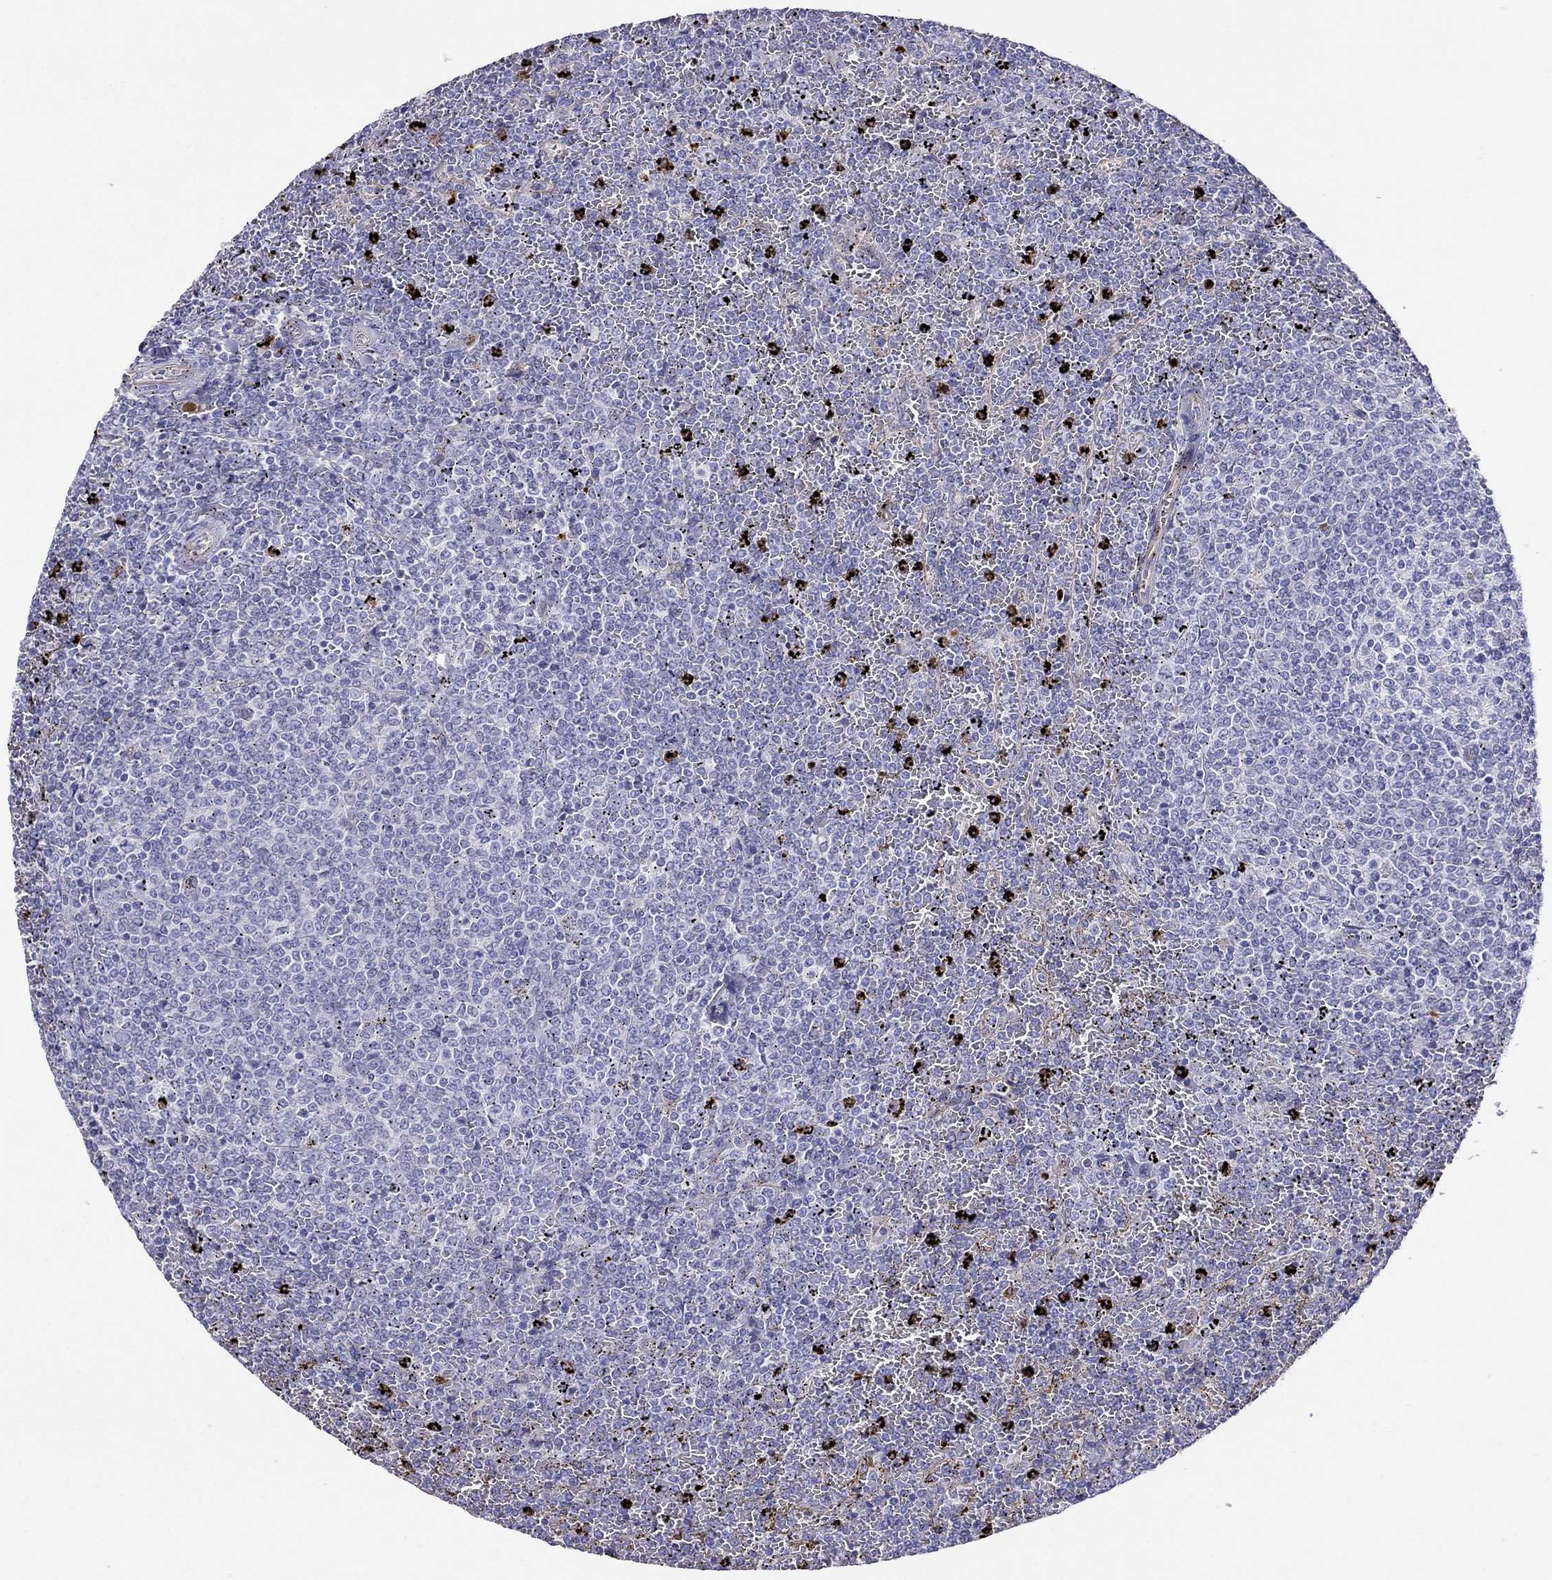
{"staining": {"intensity": "negative", "quantity": "none", "location": "none"}, "tissue": "lymphoma", "cell_type": "Tumor cells", "image_type": "cancer", "snomed": [{"axis": "morphology", "description": "Malignant lymphoma, non-Hodgkin's type, Low grade"}, {"axis": "topography", "description": "Spleen"}], "caption": "This is an immunohistochemistry photomicrograph of human lymphoma. There is no staining in tumor cells.", "gene": "SPINT4", "patient": {"sex": "female", "age": 77}}